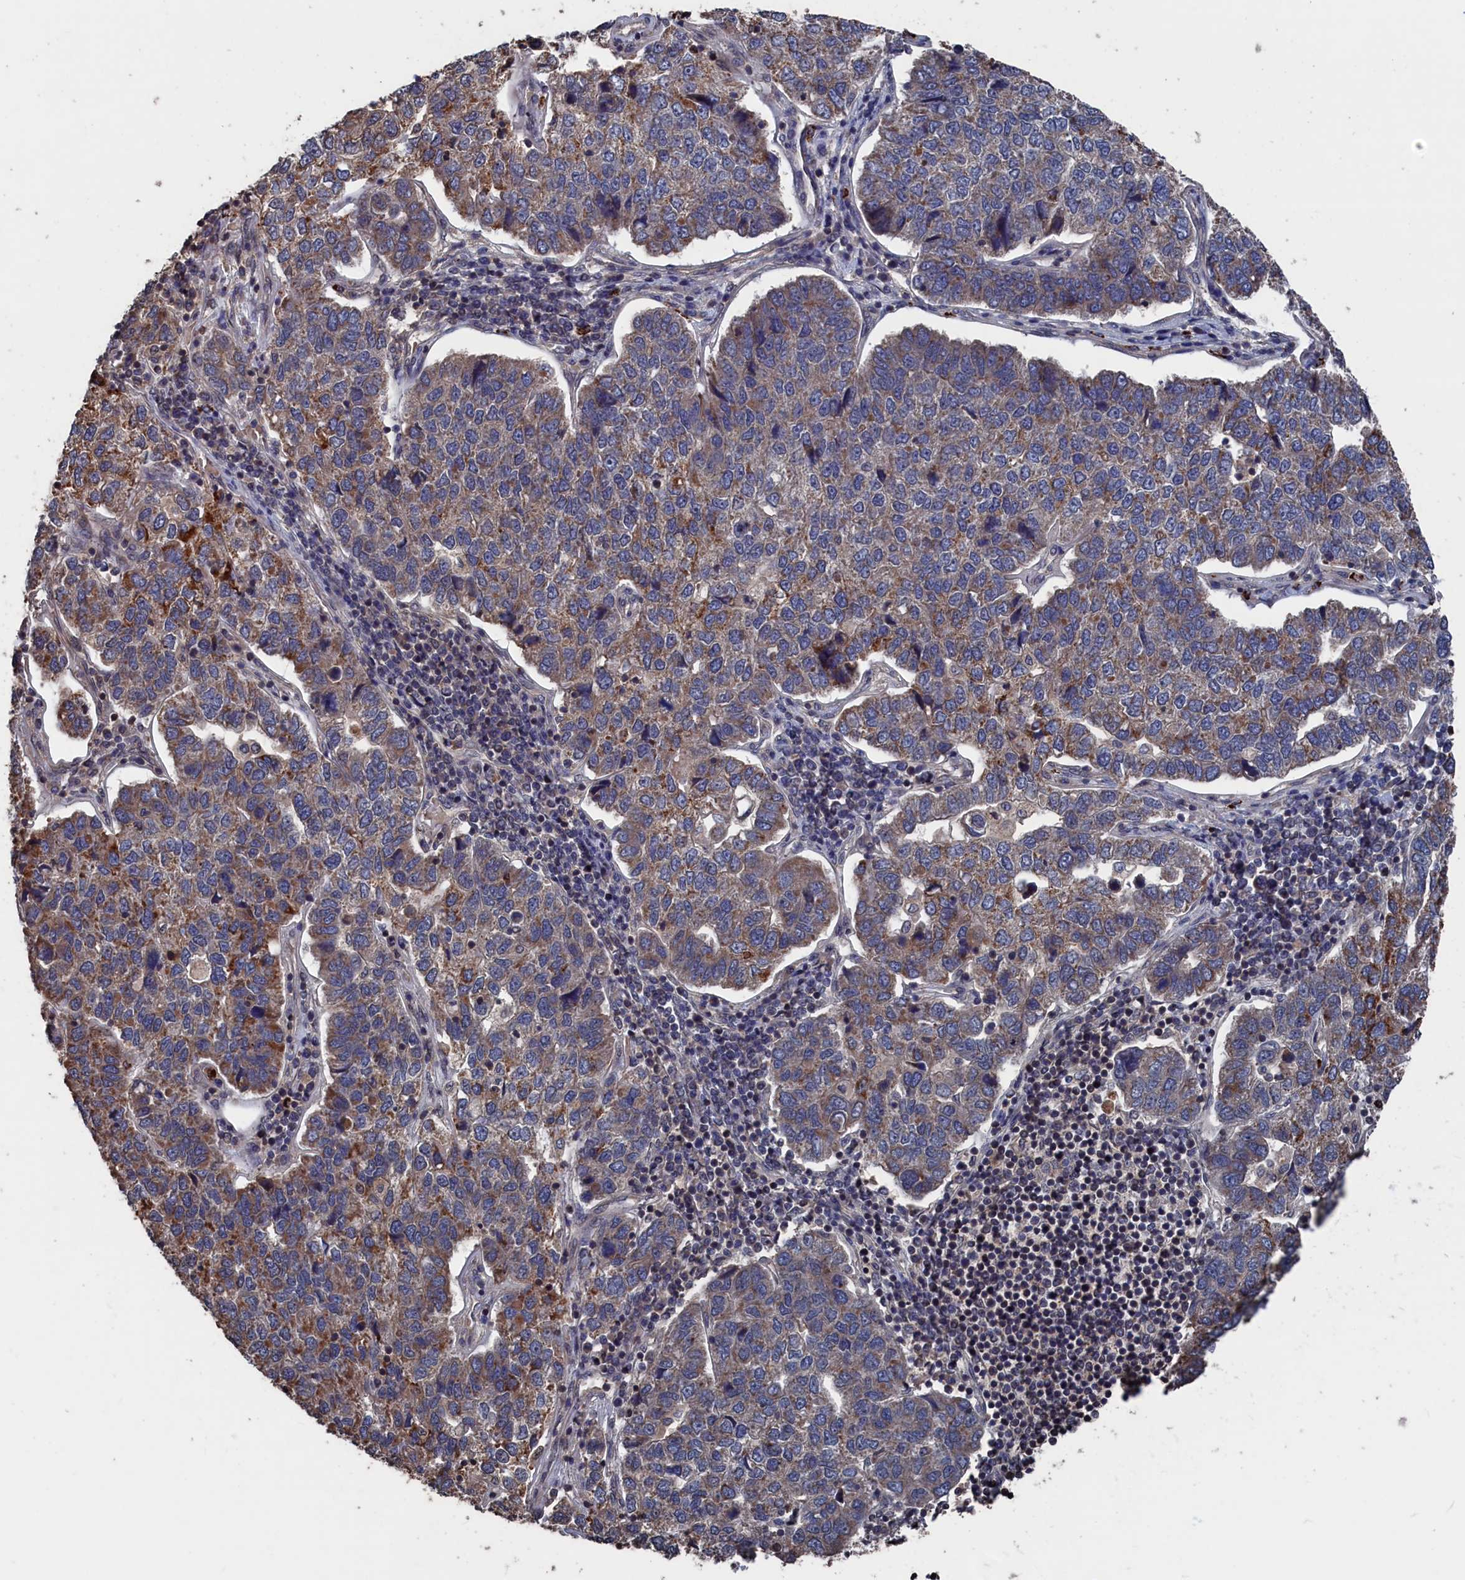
{"staining": {"intensity": "moderate", "quantity": "<25%", "location": "cytoplasmic/membranous"}, "tissue": "pancreatic cancer", "cell_type": "Tumor cells", "image_type": "cancer", "snomed": [{"axis": "morphology", "description": "Adenocarcinoma, NOS"}, {"axis": "topography", "description": "Pancreas"}], "caption": "Immunohistochemical staining of pancreatic adenocarcinoma shows low levels of moderate cytoplasmic/membranous staining in approximately <25% of tumor cells.", "gene": "PDE12", "patient": {"sex": "female", "age": 61}}